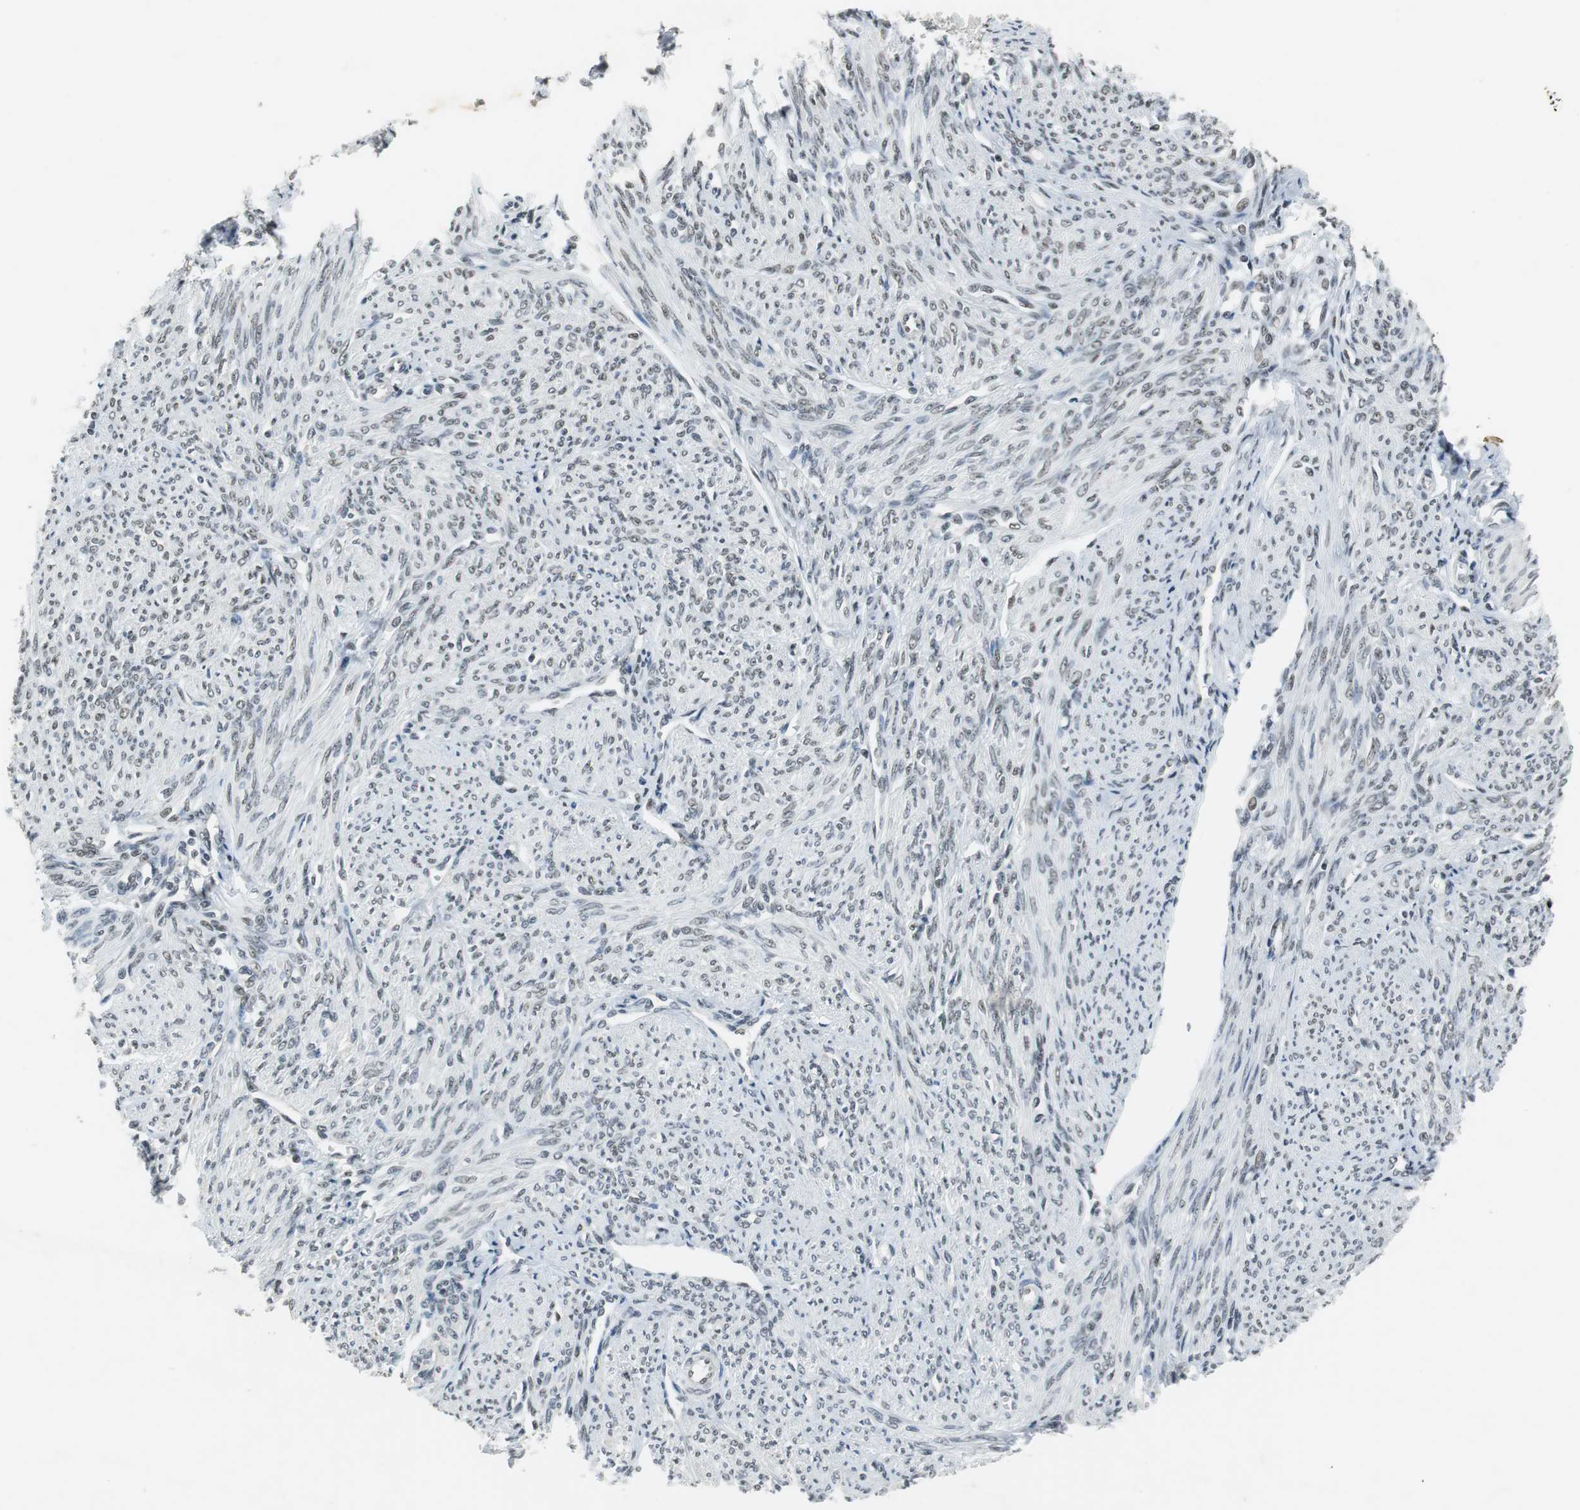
{"staining": {"intensity": "weak", "quantity": "25%-75%", "location": "nuclear"}, "tissue": "smooth muscle", "cell_type": "Smooth muscle cells", "image_type": "normal", "snomed": [{"axis": "morphology", "description": "Normal tissue, NOS"}, {"axis": "topography", "description": "Smooth muscle"}], "caption": "Immunohistochemical staining of unremarkable human smooth muscle reveals 25%-75% levels of weak nuclear protein staining in about 25%-75% of smooth muscle cells.", "gene": "PRKDC", "patient": {"sex": "female", "age": 65}}